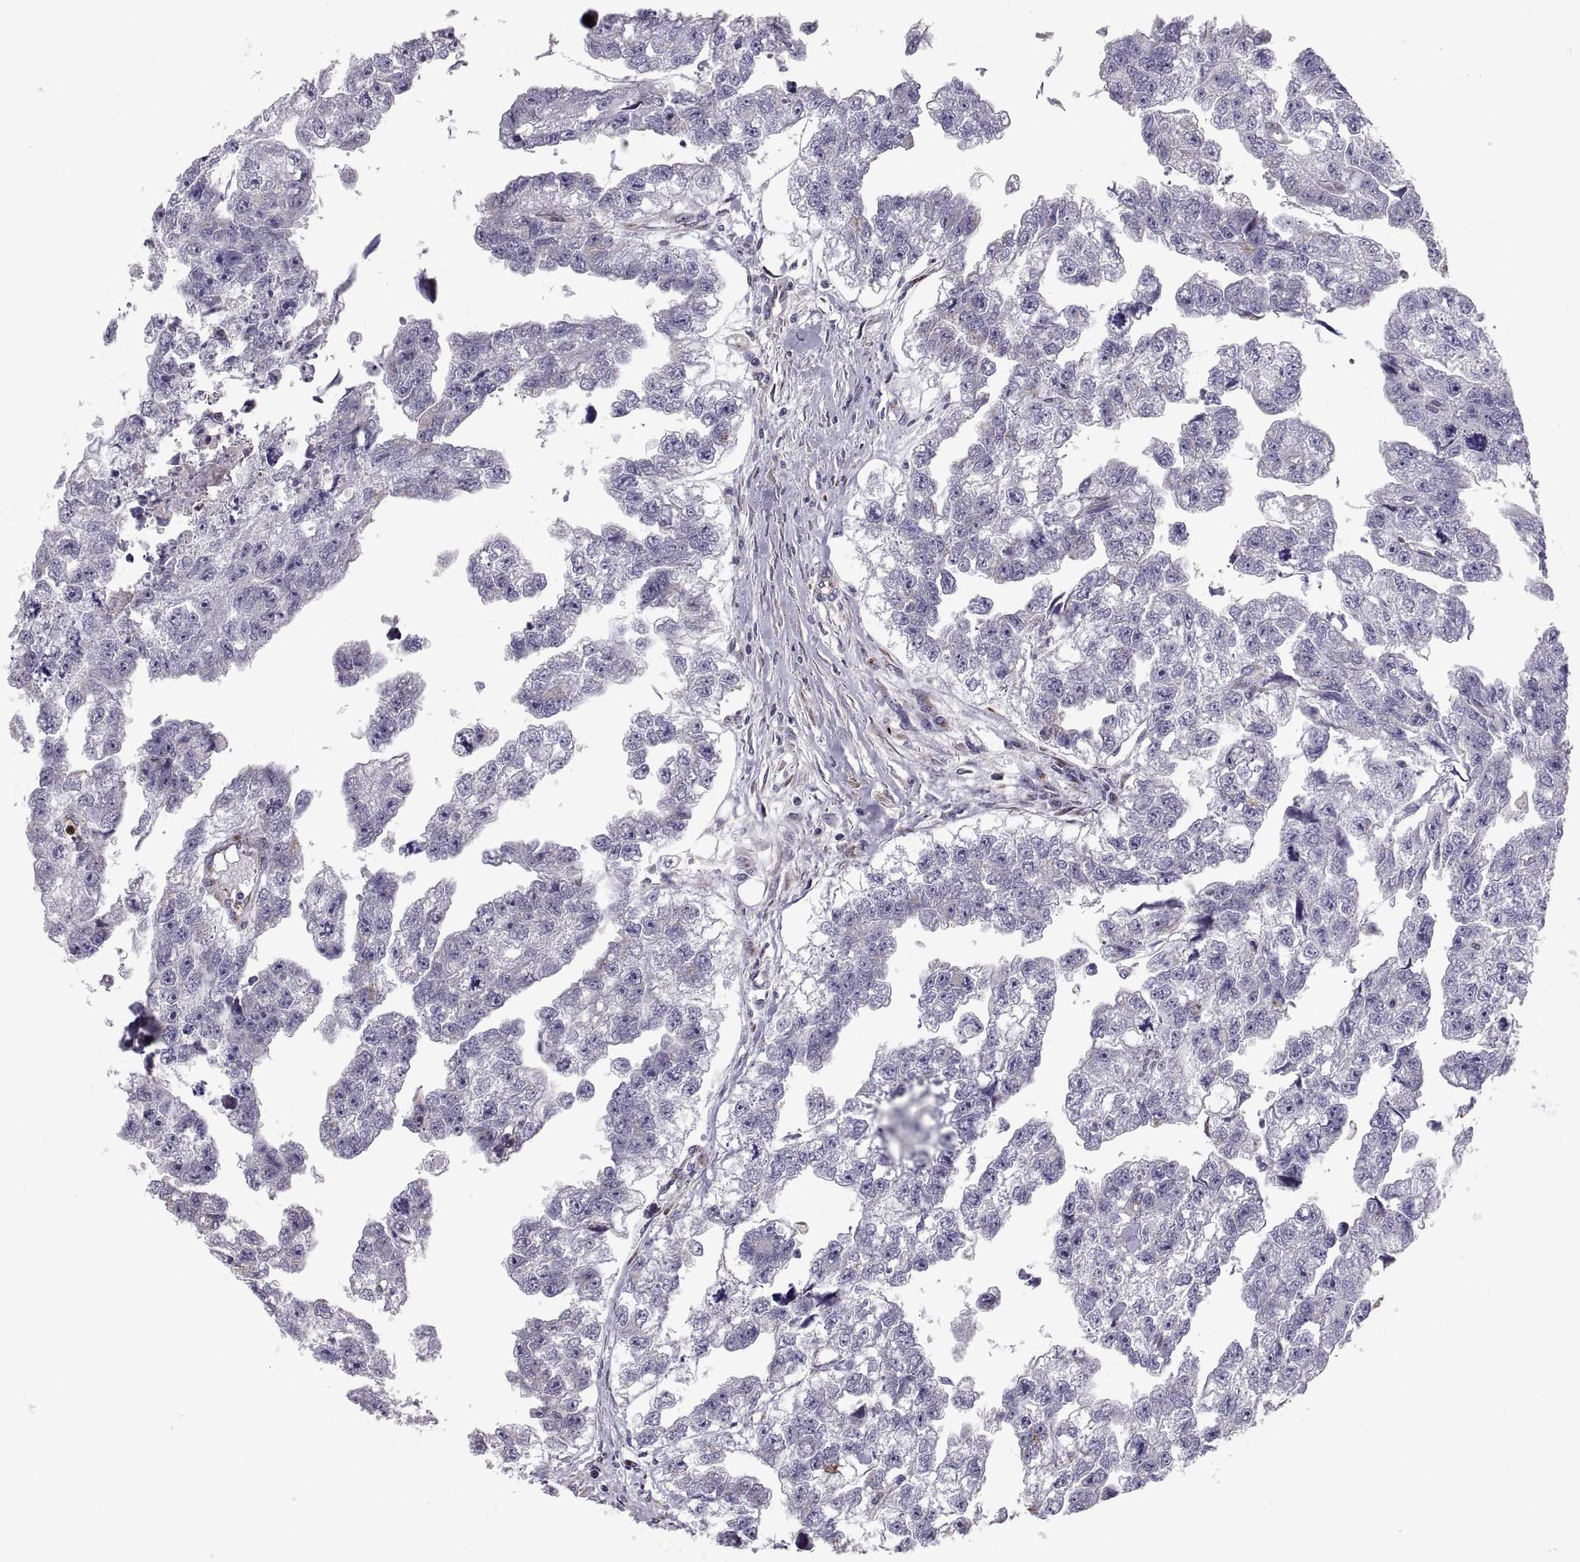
{"staining": {"intensity": "negative", "quantity": "none", "location": "none"}, "tissue": "testis cancer", "cell_type": "Tumor cells", "image_type": "cancer", "snomed": [{"axis": "morphology", "description": "Carcinoma, Embryonal, NOS"}, {"axis": "morphology", "description": "Teratoma, malignant, NOS"}, {"axis": "topography", "description": "Testis"}], "caption": "High power microscopy photomicrograph of an IHC micrograph of teratoma (malignant) (testis), revealing no significant positivity in tumor cells.", "gene": "TESC", "patient": {"sex": "male", "age": 44}}